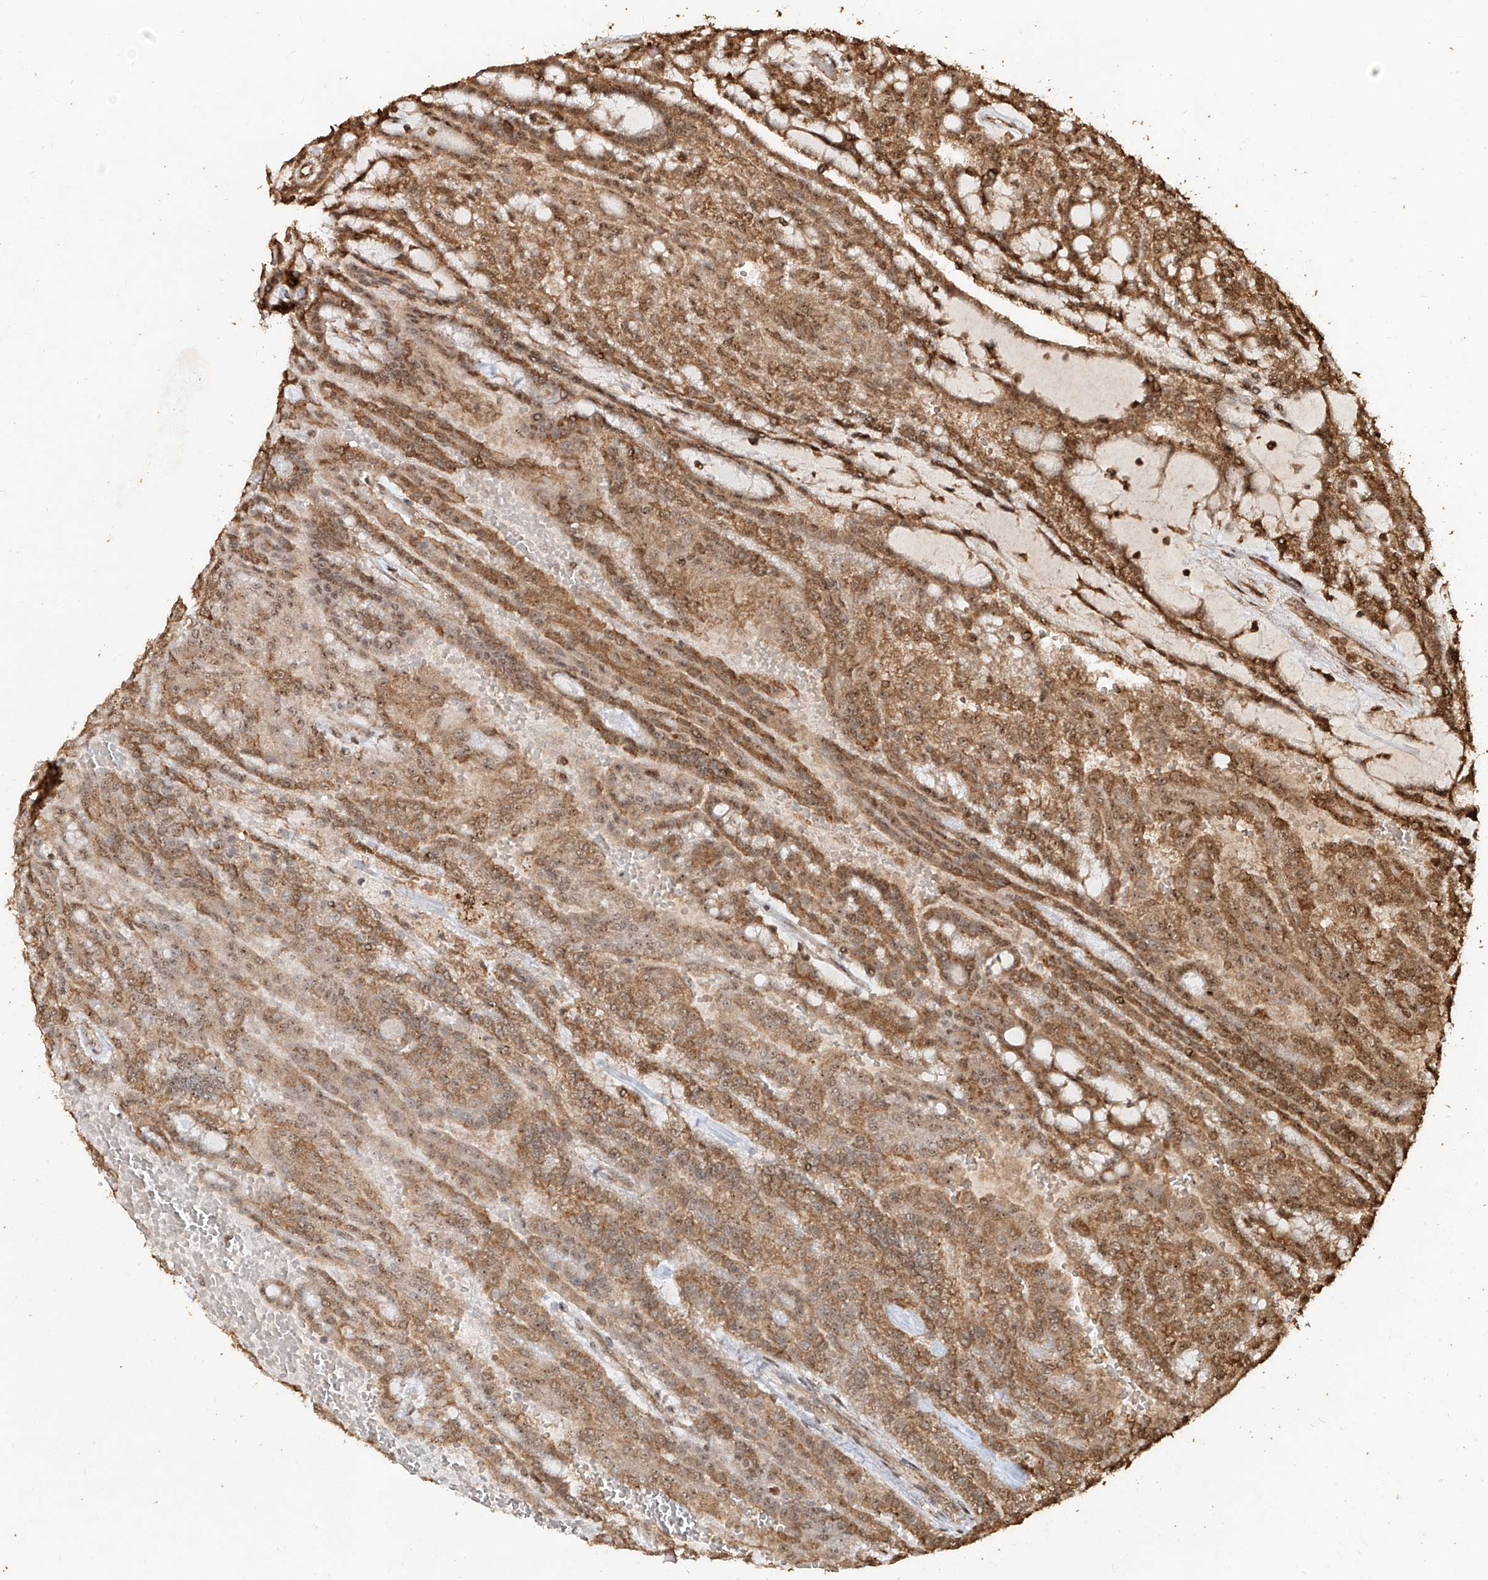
{"staining": {"intensity": "moderate", "quantity": ">75%", "location": "cytoplasmic/membranous,nuclear"}, "tissue": "renal cancer", "cell_type": "Tumor cells", "image_type": "cancer", "snomed": [{"axis": "morphology", "description": "Adenocarcinoma, NOS"}, {"axis": "topography", "description": "Kidney"}], "caption": "High-magnification brightfield microscopy of renal cancer stained with DAB (3,3'-diaminobenzidine) (brown) and counterstained with hematoxylin (blue). tumor cells exhibit moderate cytoplasmic/membranous and nuclear positivity is identified in about>75% of cells. The protein is shown in brown color, while the nuclei are stained blue.", "gene": "ZNF660", "patient": {"sex": "male", "age": 63}}